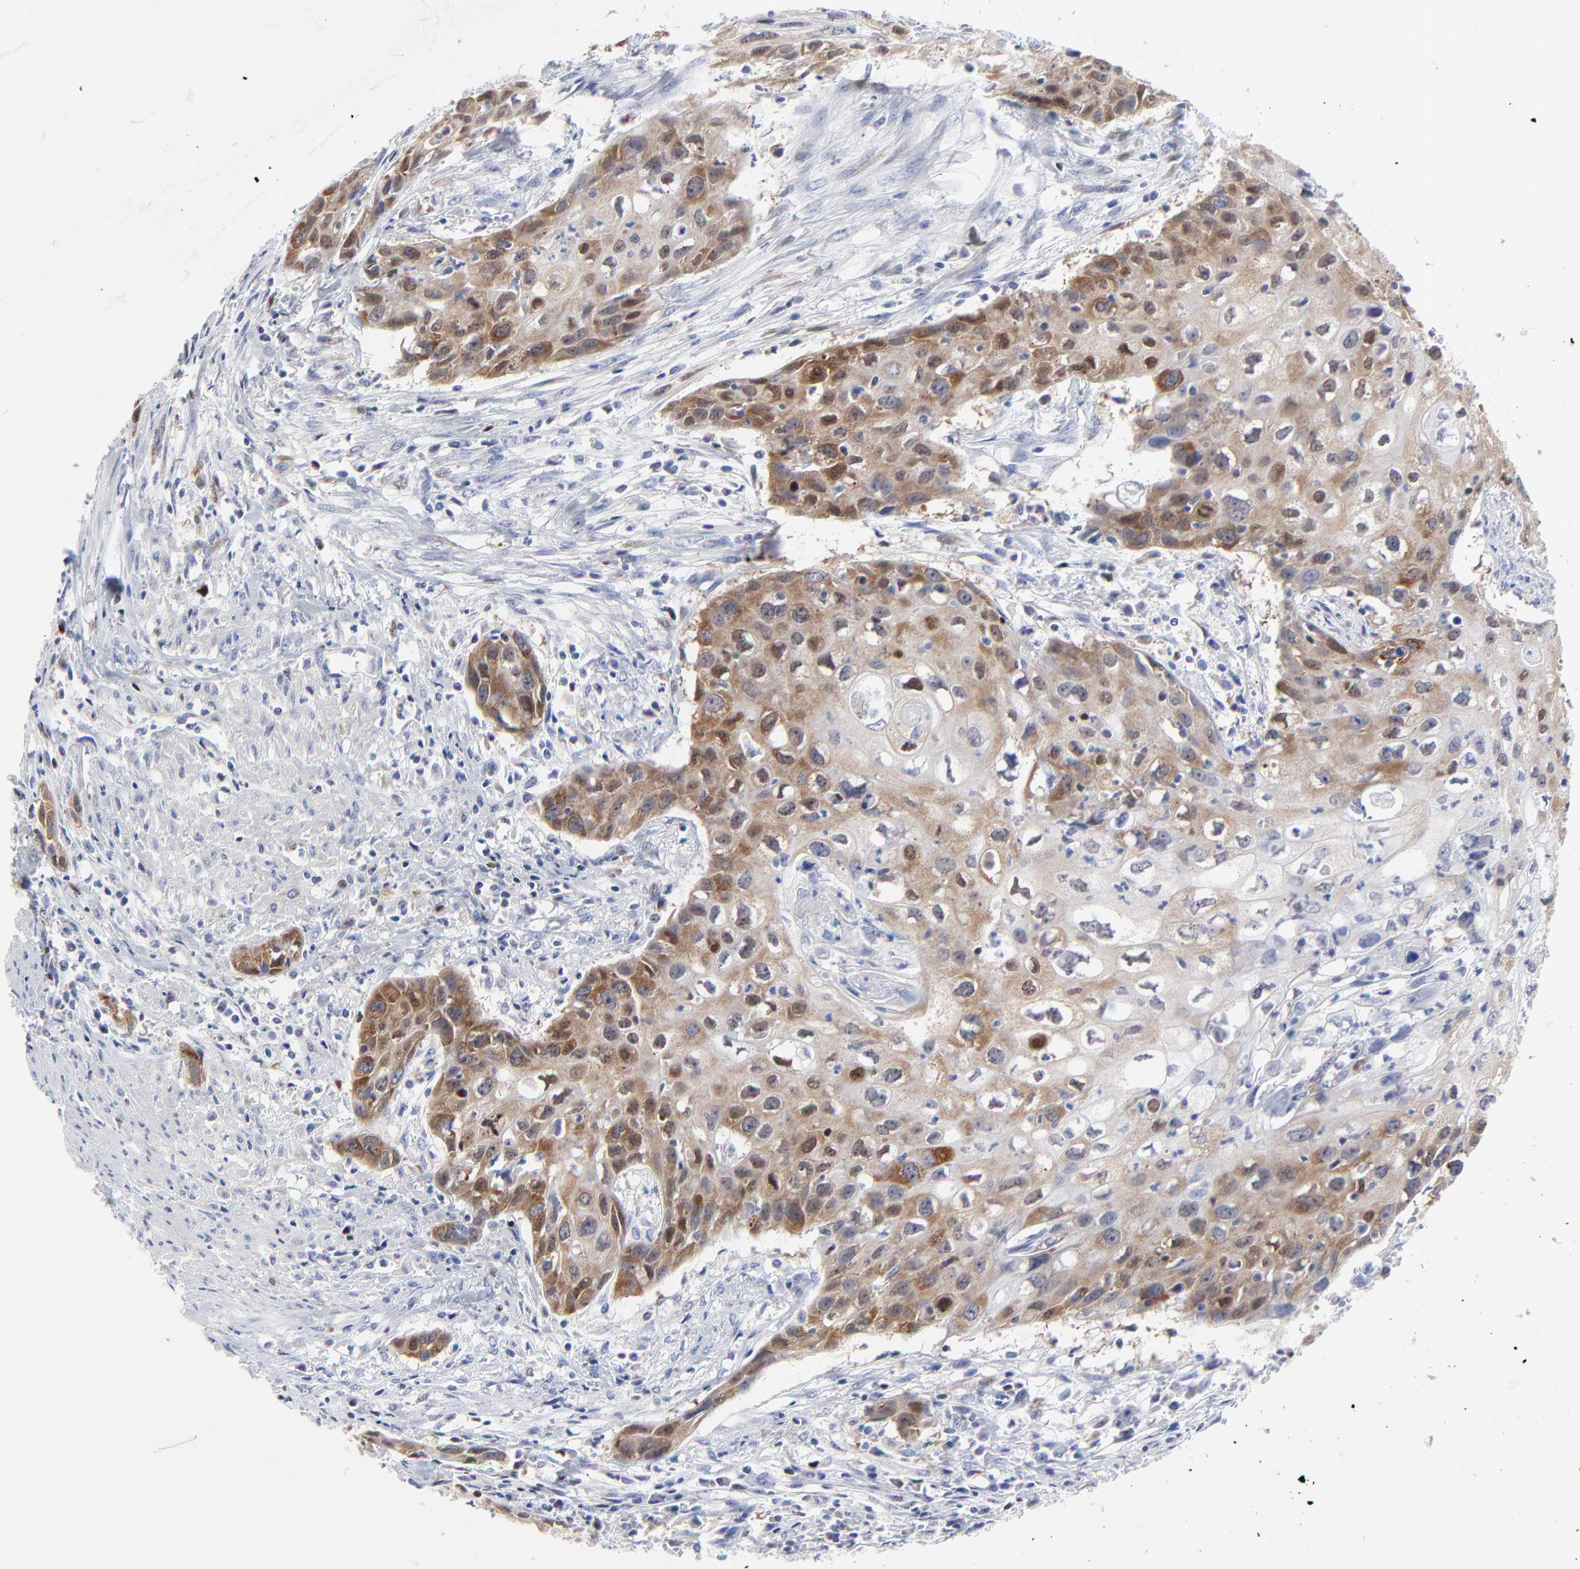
{"staining": {"intensity": "moderate", "quantity": ">75%", "location": "cytoplasmic/membranous,nuclear"}, "tissue": "urothelial cancer", "cell_type": "Tumor cells", "image_type": "cancer", "snomed": [{"axis": "morphology", "description": "Urothelial carcinoma, High grade"}, {"axis": "topography", "description": "Urinary bladder"}], "caption": "This is an image of IHC staining of urothelial carcinoma (high-grade), which shows moderate staining in the cytoplasmic/membranous and nuclear of tumor cells.", "gene": "NCAPH", "patient": {"sex": "male", "age": 54}}